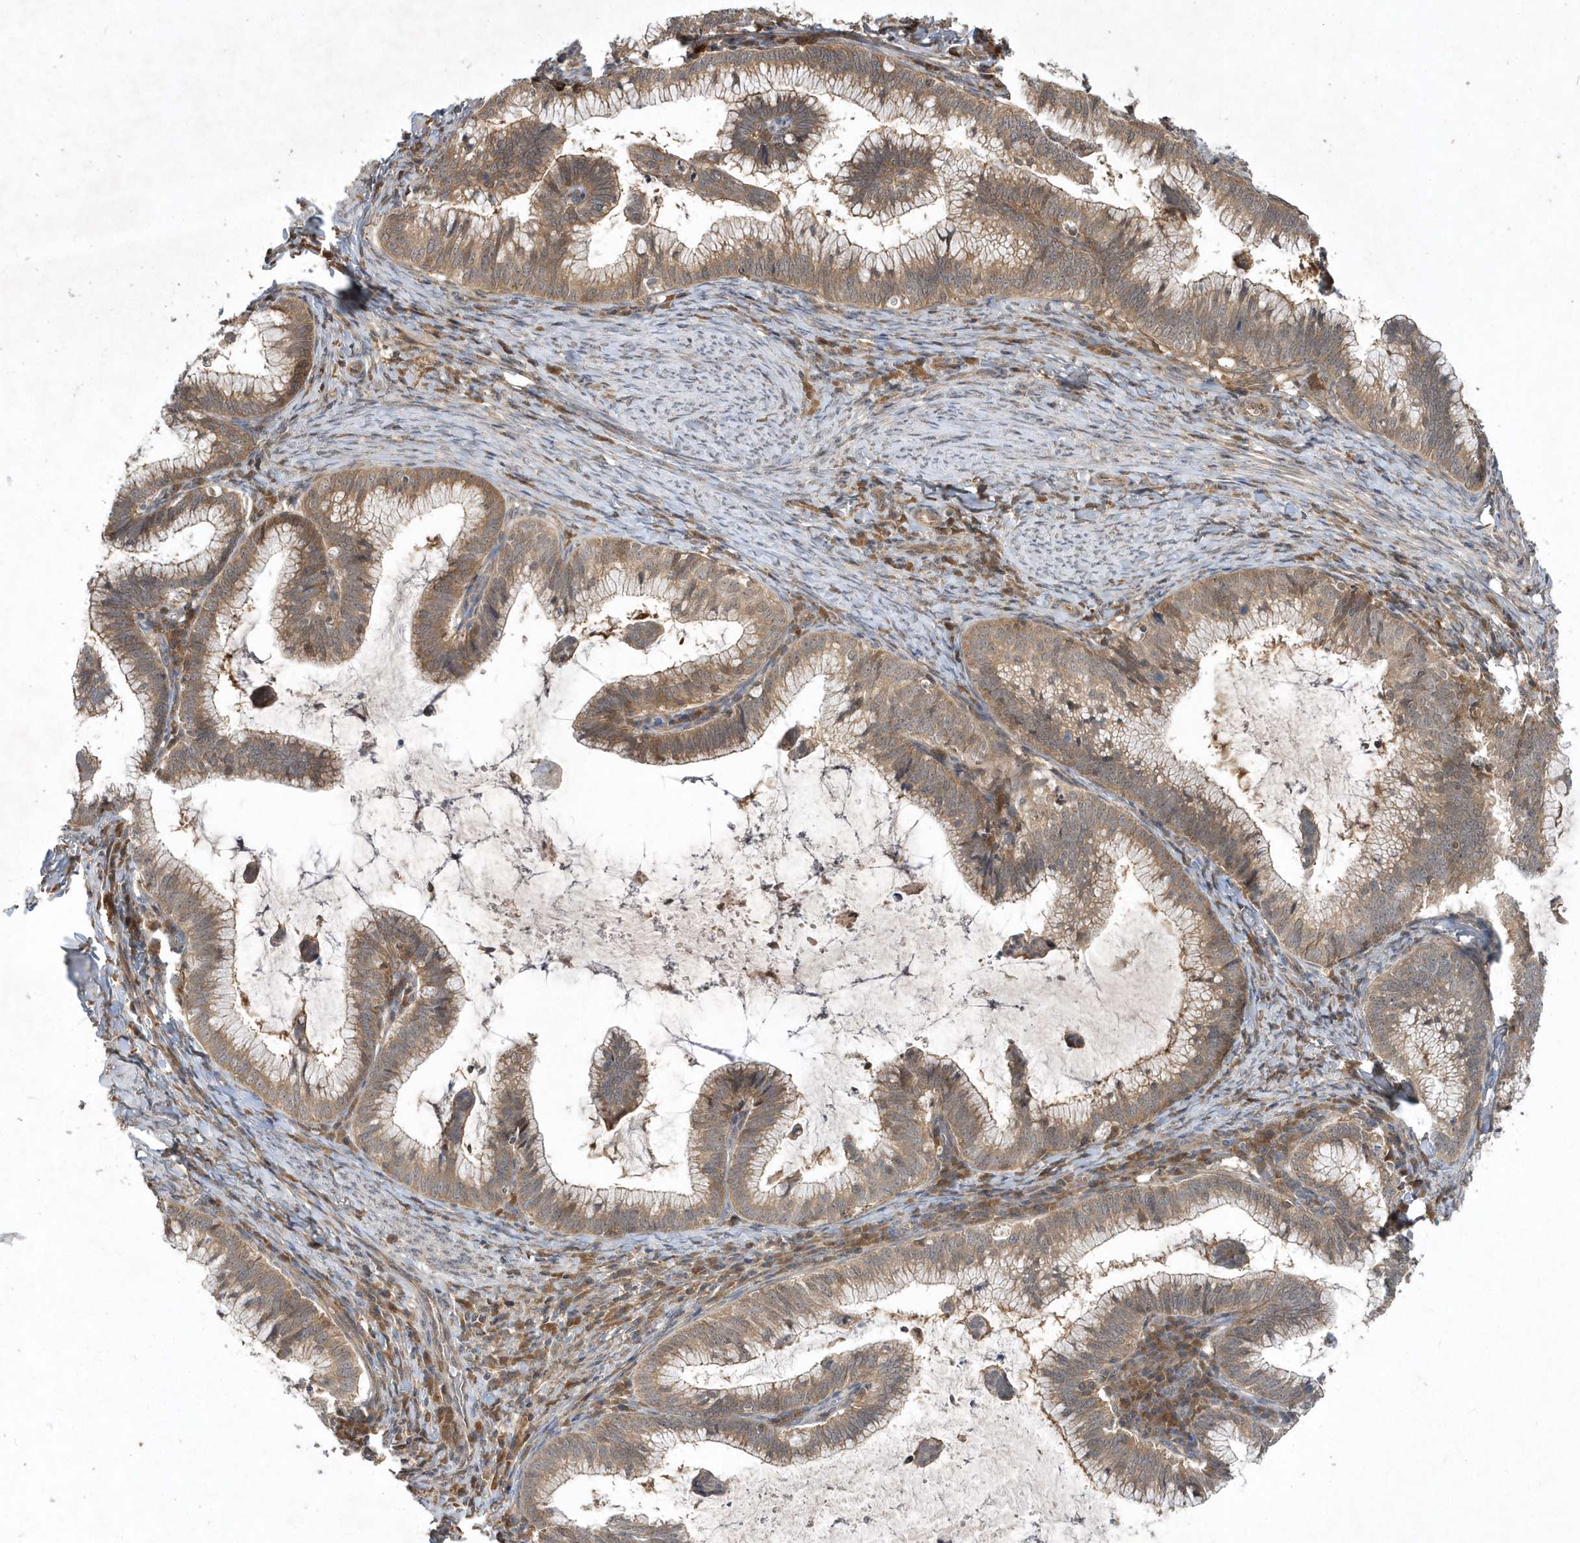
{"staining": {"intensity": "moderate", "quantity": ">75%", "location": "cytoplasmic/membranous"}, "tissue": "cervical cancer", "cell_type": "Tumor cells", "image_type": "cancer", "snomed": [{"axis": "morphology", "description": "Adenocarcinoma, NOS"}, {"axis": "topography", "description": "Cervix"}], "caption": "Immunohistochemical staining of human cervical cancer reveals medium levels of moderate cytoplasmic/membranous staining in about >75% of tumor cells.", "gene": "GFM2", "patient": {"sex": "female", "age": 36}}